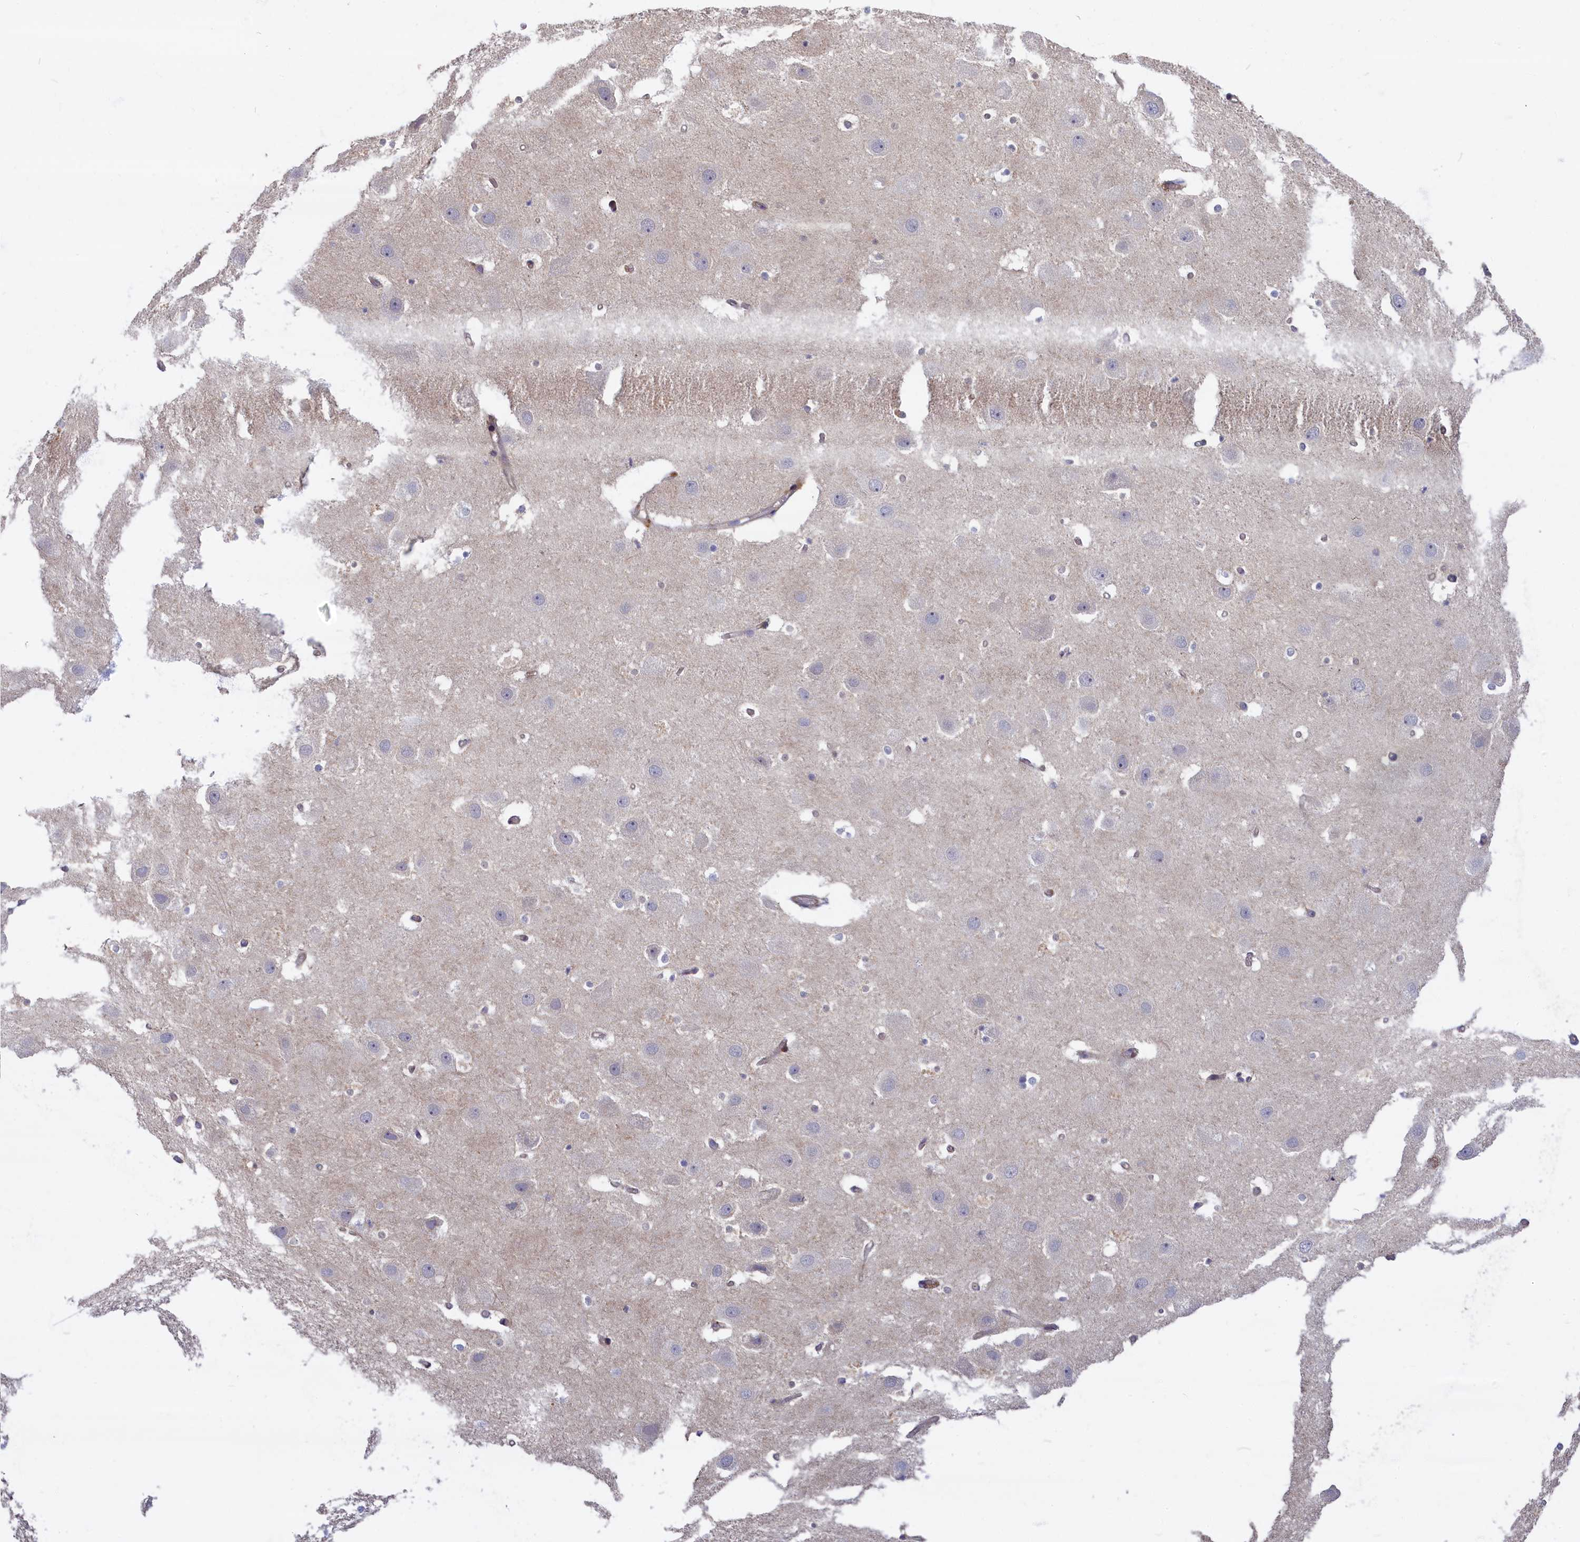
{"staining": {"intensity": "negative", "quantity": "none", "location": "none"}, "tissue": "hippocampus", "cell_type": "Glial cells", "image_type": "normal", "snomed": [{"axis": "morphology", "description": "Normal tissue, NOS"}, {"axis": "topography", "description": "Hippocampus"}], "caption": "Human hippocampus stained for a protein using IHC reveals no positivity in glial cells.", "gene": "TRPM4", "patient": {"sex": "female", "age": 52}}